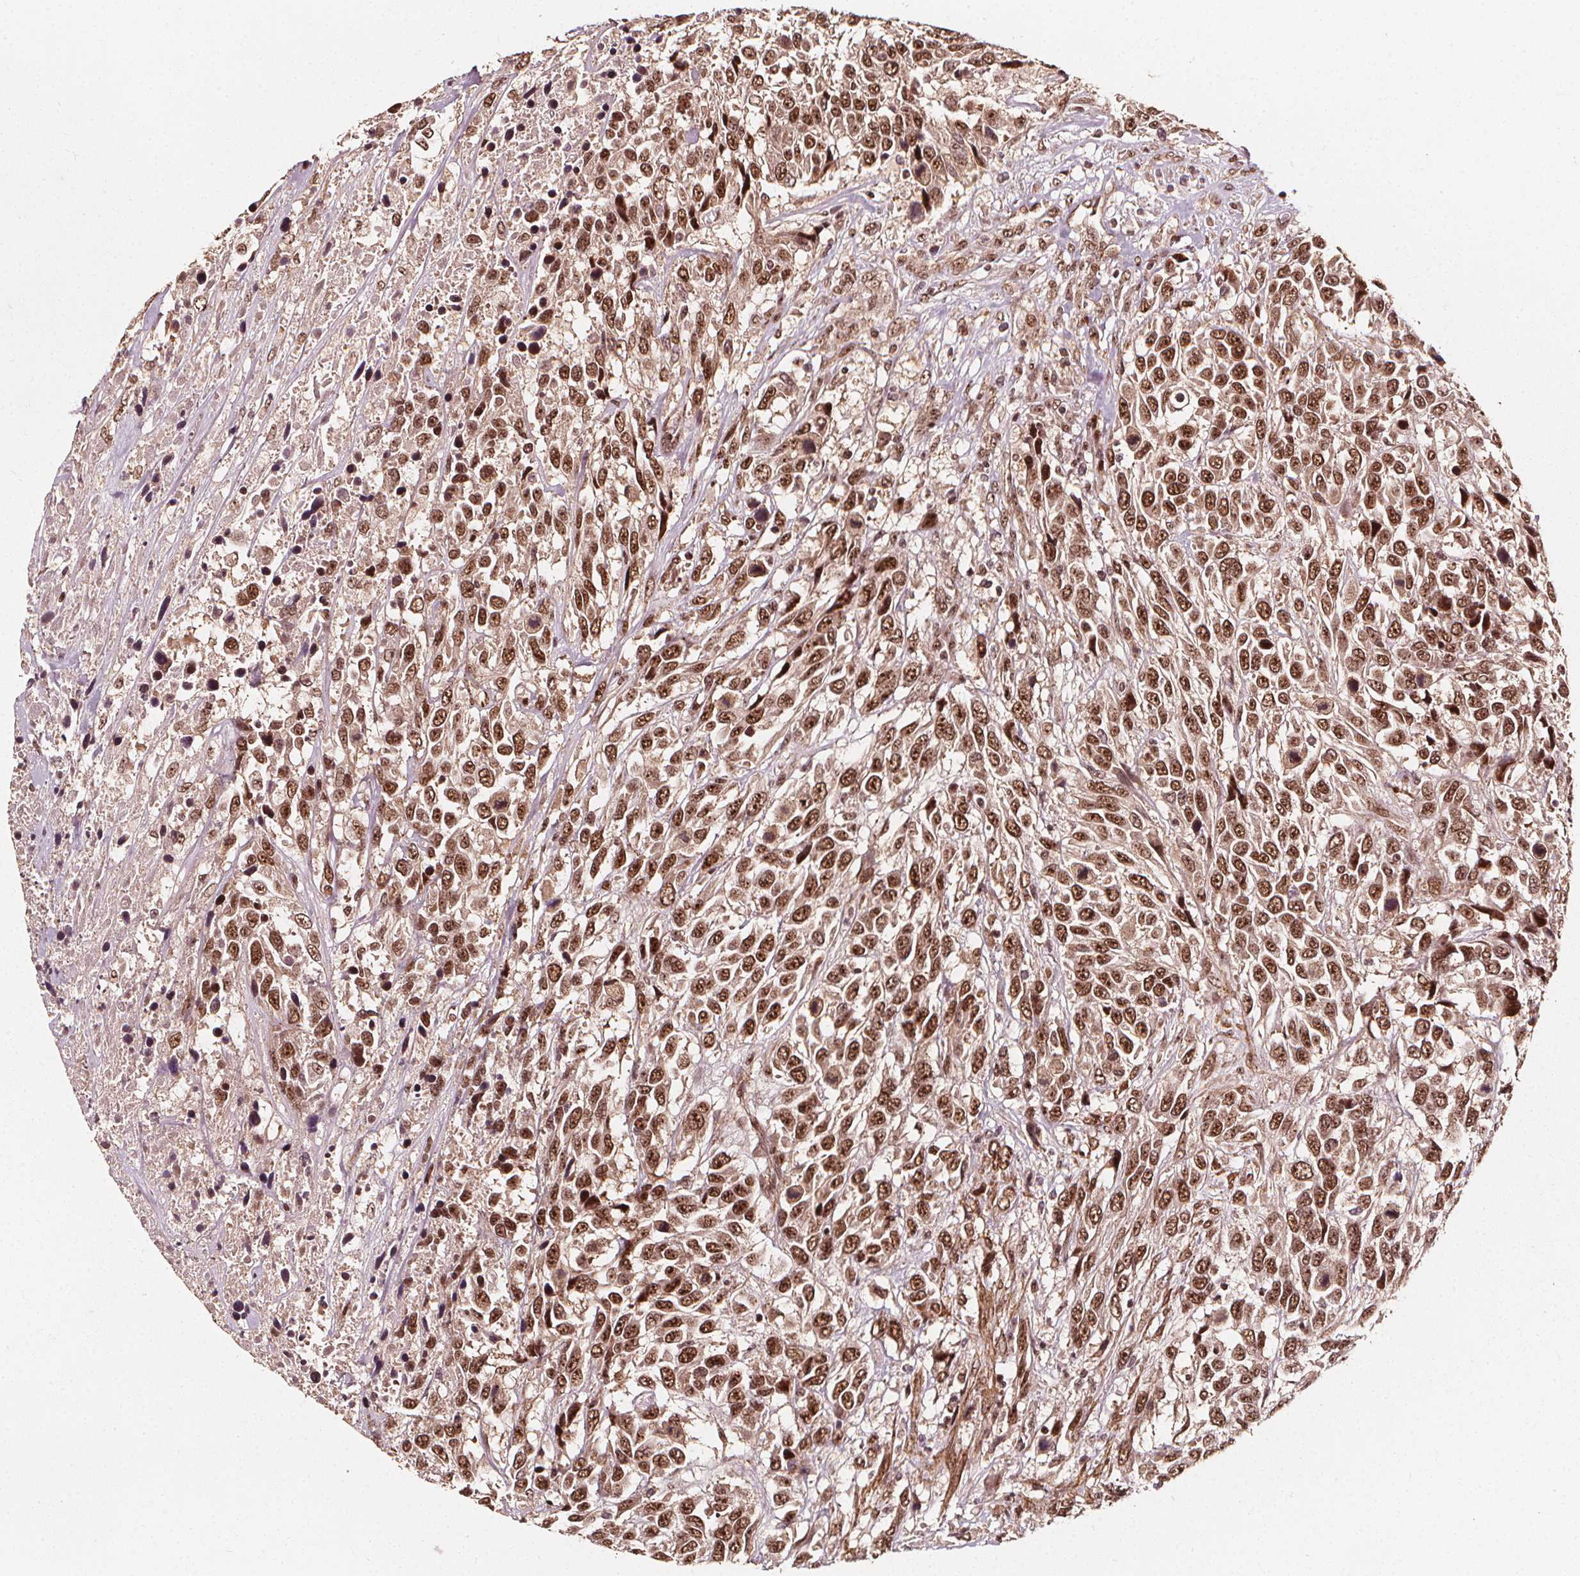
{"staining": {"intensity": "moderate", "quantity": ">75%", "location": "nuclear"}, "tissue": "urothelial cancer", "cell_type": "Tumor cells", "image_type": "cancer", "snomed": [{"axis": "morphology", "description": "Urothelial carcinoma, High grade"}, {"axis": "topography", "description": "Urinary bladder"}], "caption": "Urothelial cancer tissue exhibits moderate nuclear expression in approximately >75% of tumor cells", "gene": "EXOSC9", "patient": {"sex": "female", "age": 70}}